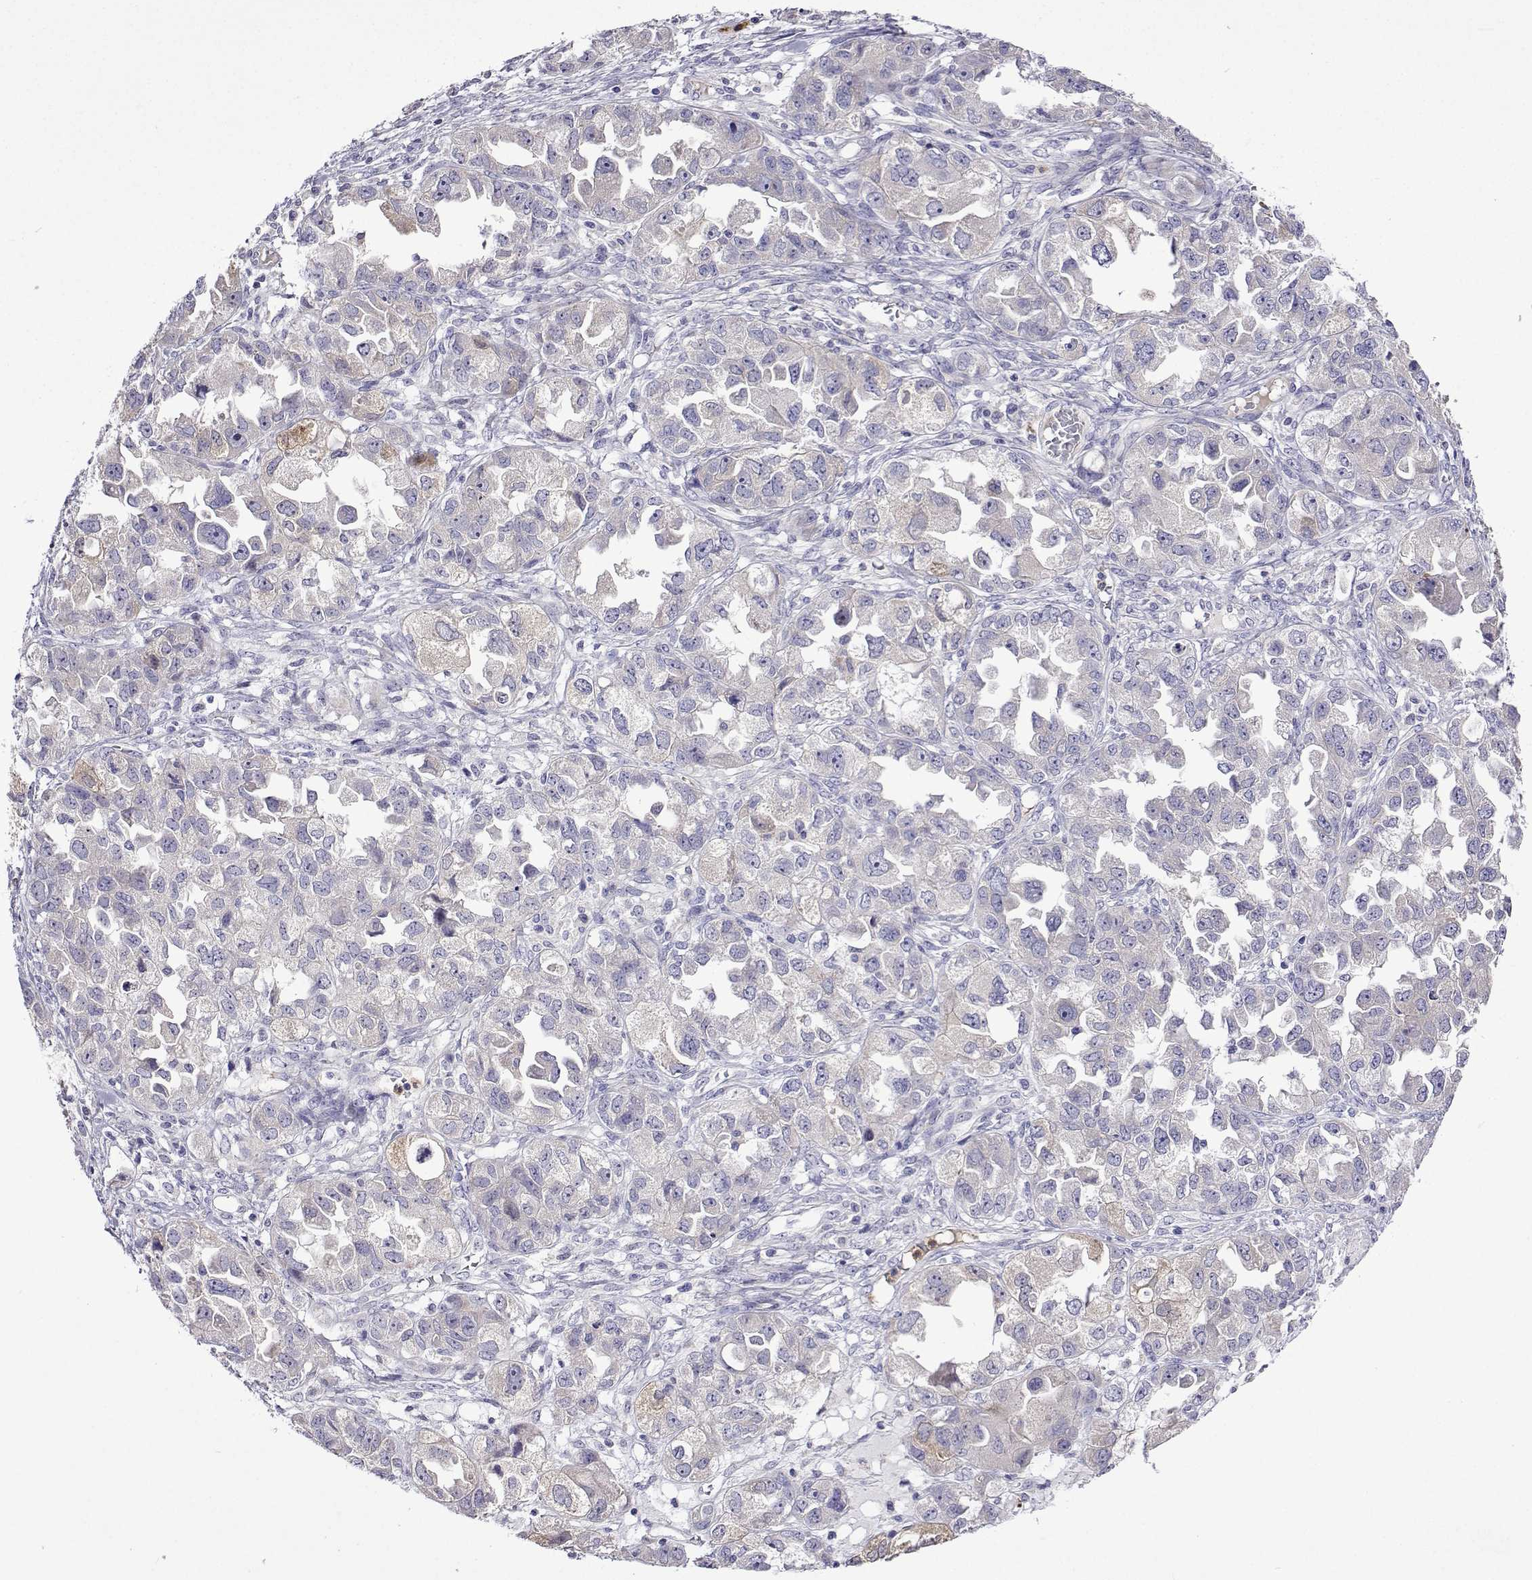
{"staining": {"intensity": "negative", "quantity": "none", "location": "none"}, "tissue": "ovarian cancer", "cell_type": "Tumor cells", "image_type": "cancer", "snomed": [{"axis": "morphology", "description": "Cystadenocarcinoma, serous, NOS"}, {"axis": "topography", "description": "Ovary"}], "caption": "A high-resolution histopathology image shows IHC staining of ovarian cancer, which exhibits no significant positivity in tumor cells.", "gene": "SULT2A1", "patient": {"sex": "female", "age": 84}}